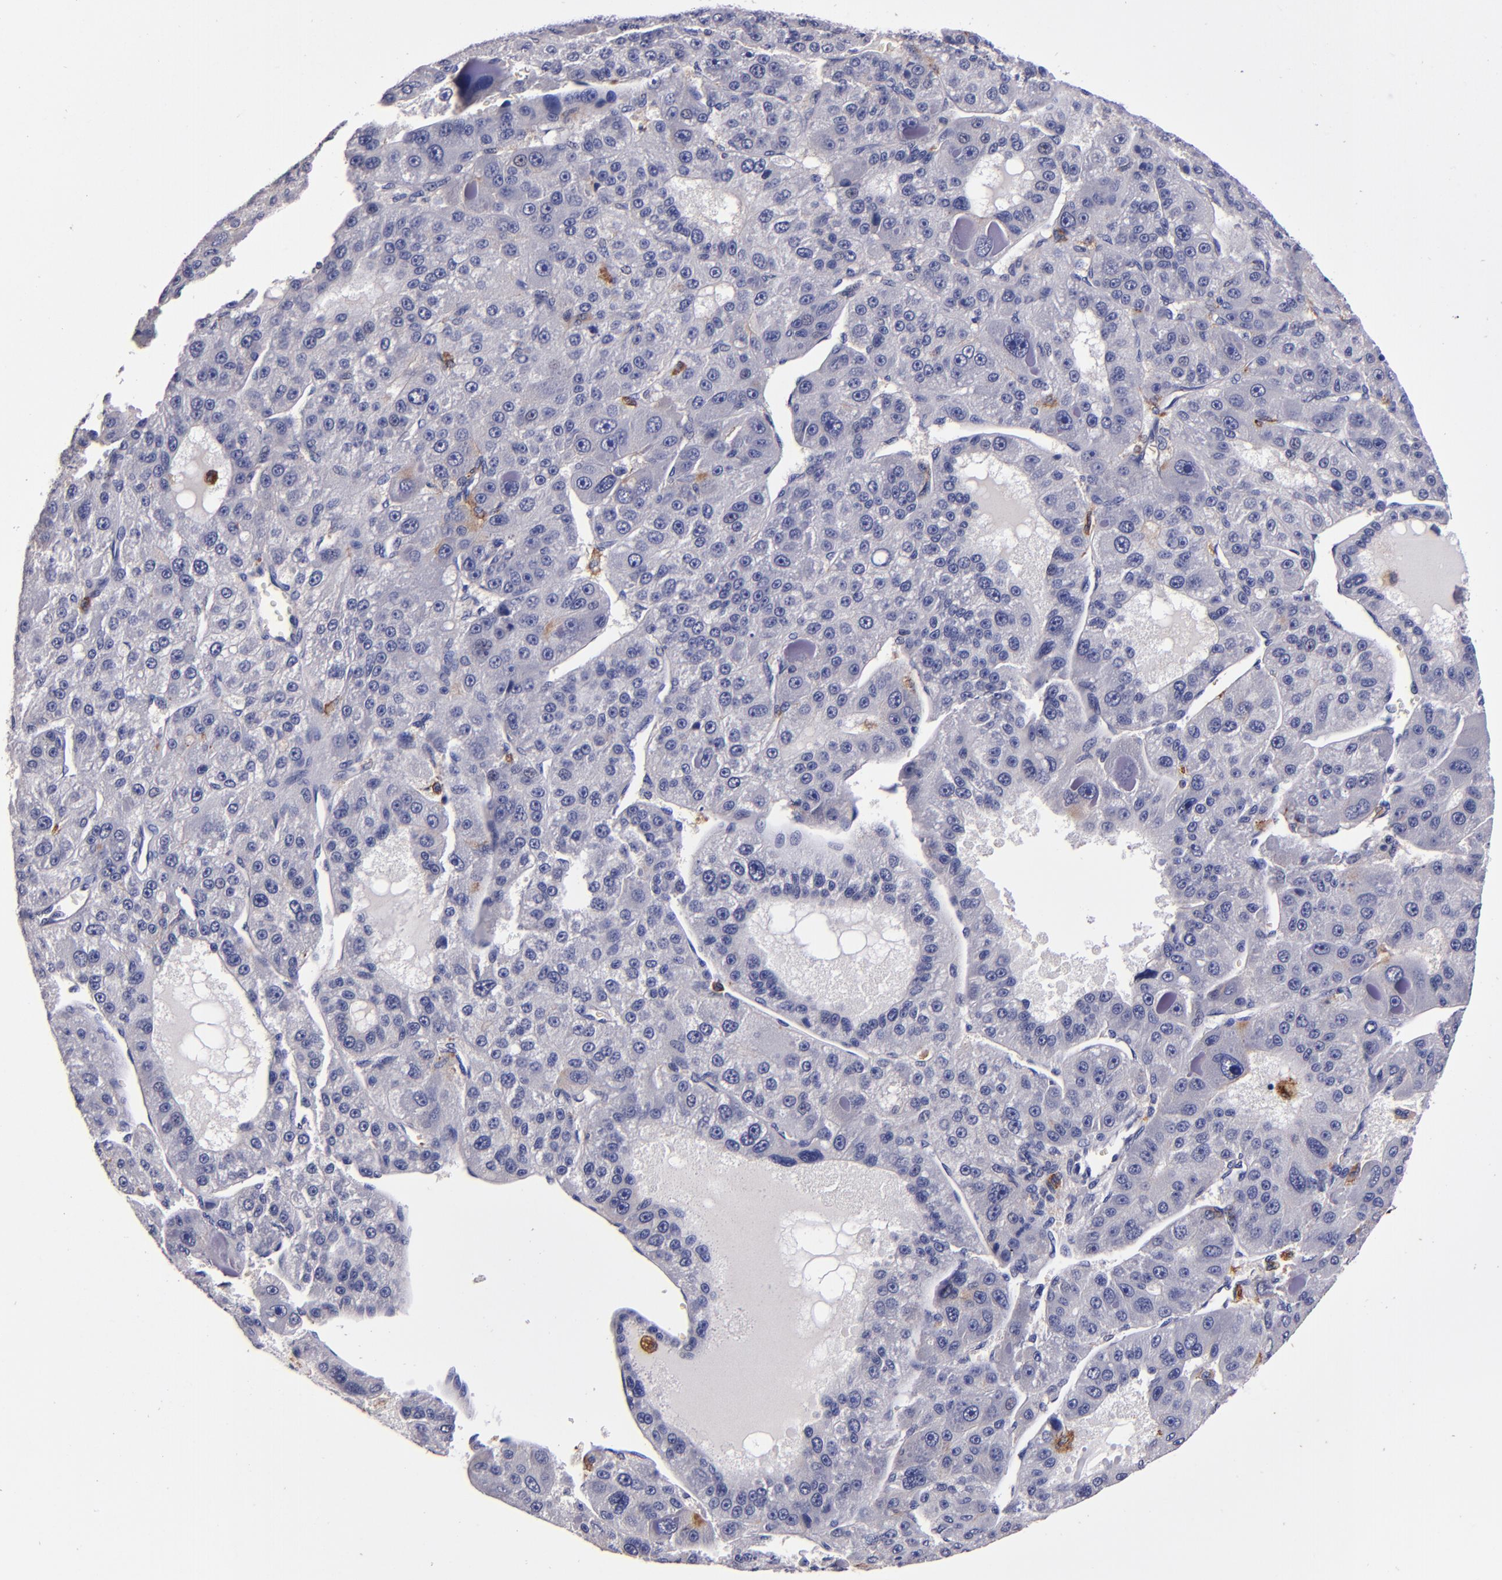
{"staining": {"intensity": "negative", "quantity": "none", "location": "none"}, "tissue": "liver cancer", "cell_type": "Tumor cells", "image_type": "cancer", "snomed": [{"axis": "morphology", "description": "Carcinoma, Hepatocellular, NOS"}, {"axis": "topography", "description": "Liver"}], "caption": "This is a photomicrograph of immunohistochemistry (IHC) staining of liver cancer (hepatocellular carcinoma), which shows no positivity in tumor cells.", "gene": "SIRPA", "patient": {"sex": "male", "age": 76}}